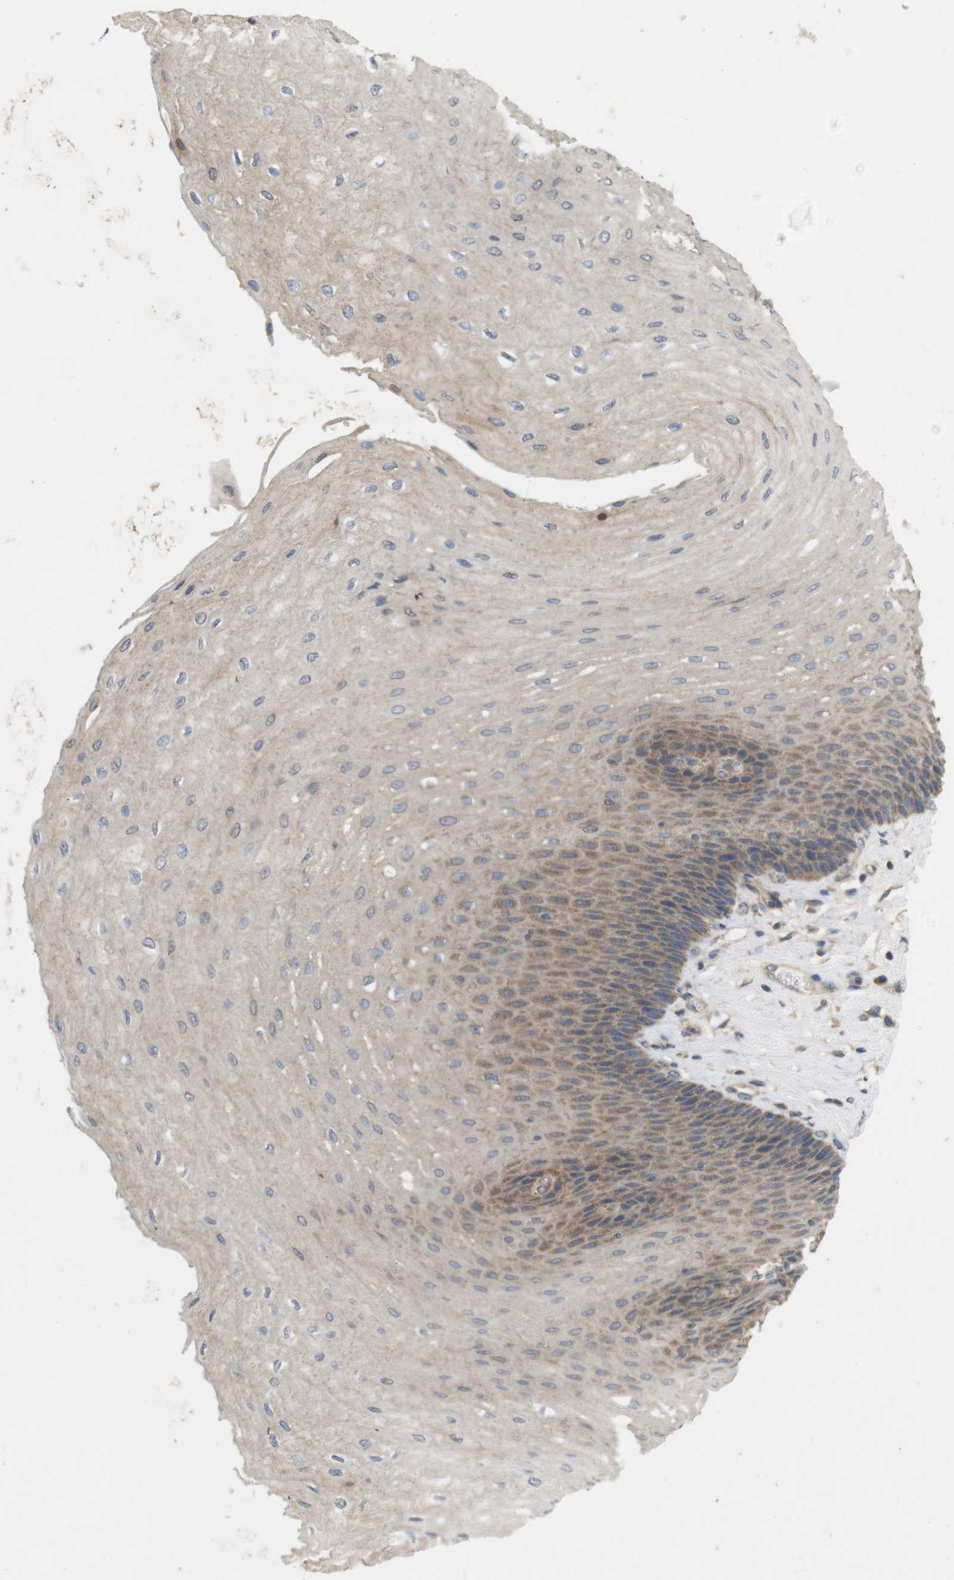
{"staining": {"intensity": "weak", "quantity": ">75%", "location": "cytoplasmic/membranous"}, "tissue": "esophagus", "cell_type": "Squamous epithelial cells", "image_type": "normal", "snomed": [{"axis": "morphology", "description": "Normal tissue, NOS"}, {"axis": "topography", "description": "Esophagus"}], "caption": "This histopathology image shows immunohistochemistry staining of benign human esophagus, with low weak cytoplasmic/membranous staining in about >75% of squamous epithelial cells.", "gene": "KCNS3", "patient": {"sex": "female", "age": 72}}